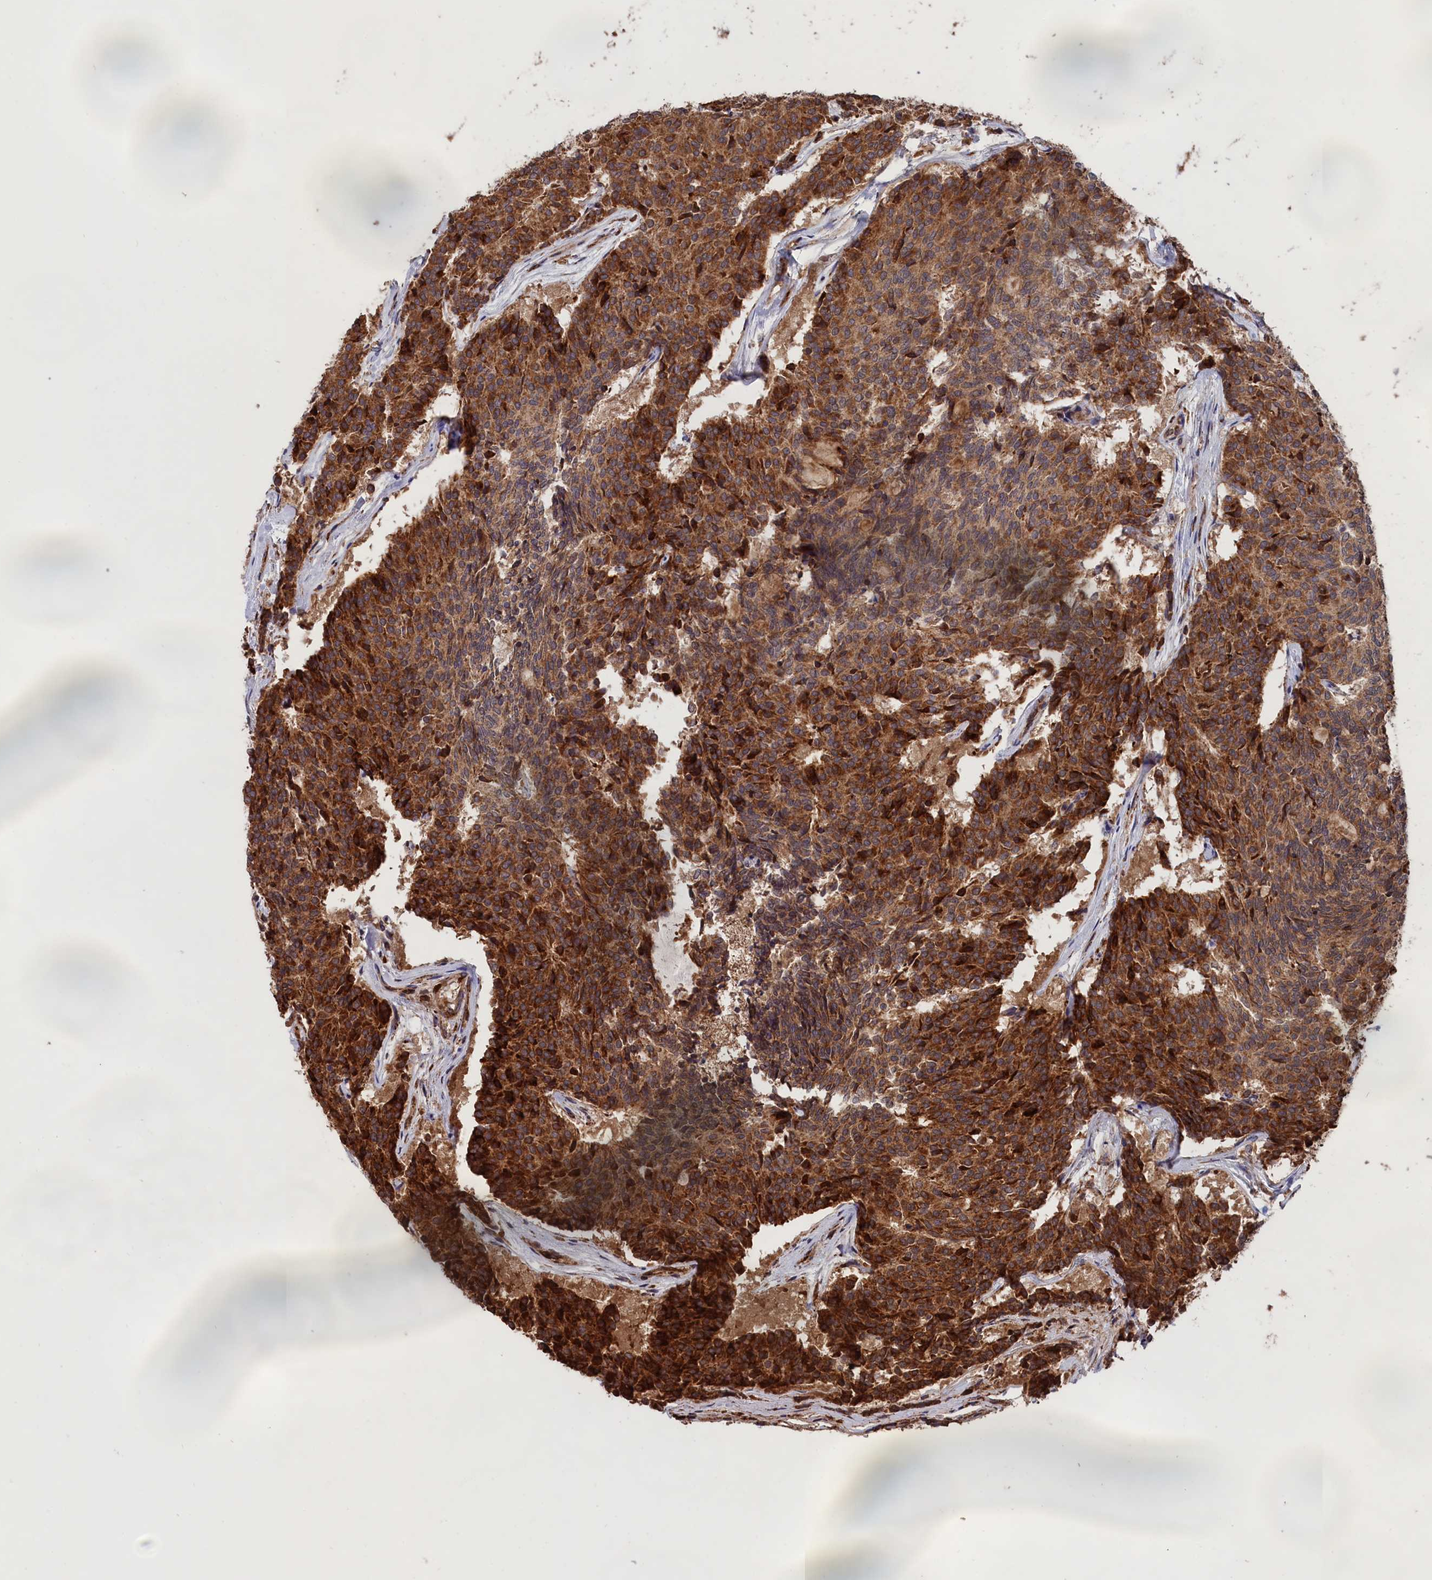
{"staining": {"intensity": "strong", "quantity": ">75%", "location": "cytoplasmic/membranous"}, "tissue": "carcinoid", "cell_type": "Tumor cells", "image_type": "cancer", "snomed": [{"axis": "morphology", "description": "Carcinoid, malignant, NOS"}, {"axis": "topography", "description": "Pancreas"}], "caption": "This micrograph shows immunohistochemistry staining of human carcinoid, with high strong cytoplasmic/membranous staining in approximately >75% of tumor cells.", "gene": "PLA2G4C", "patient": {"sex": "female", "age": 54}}